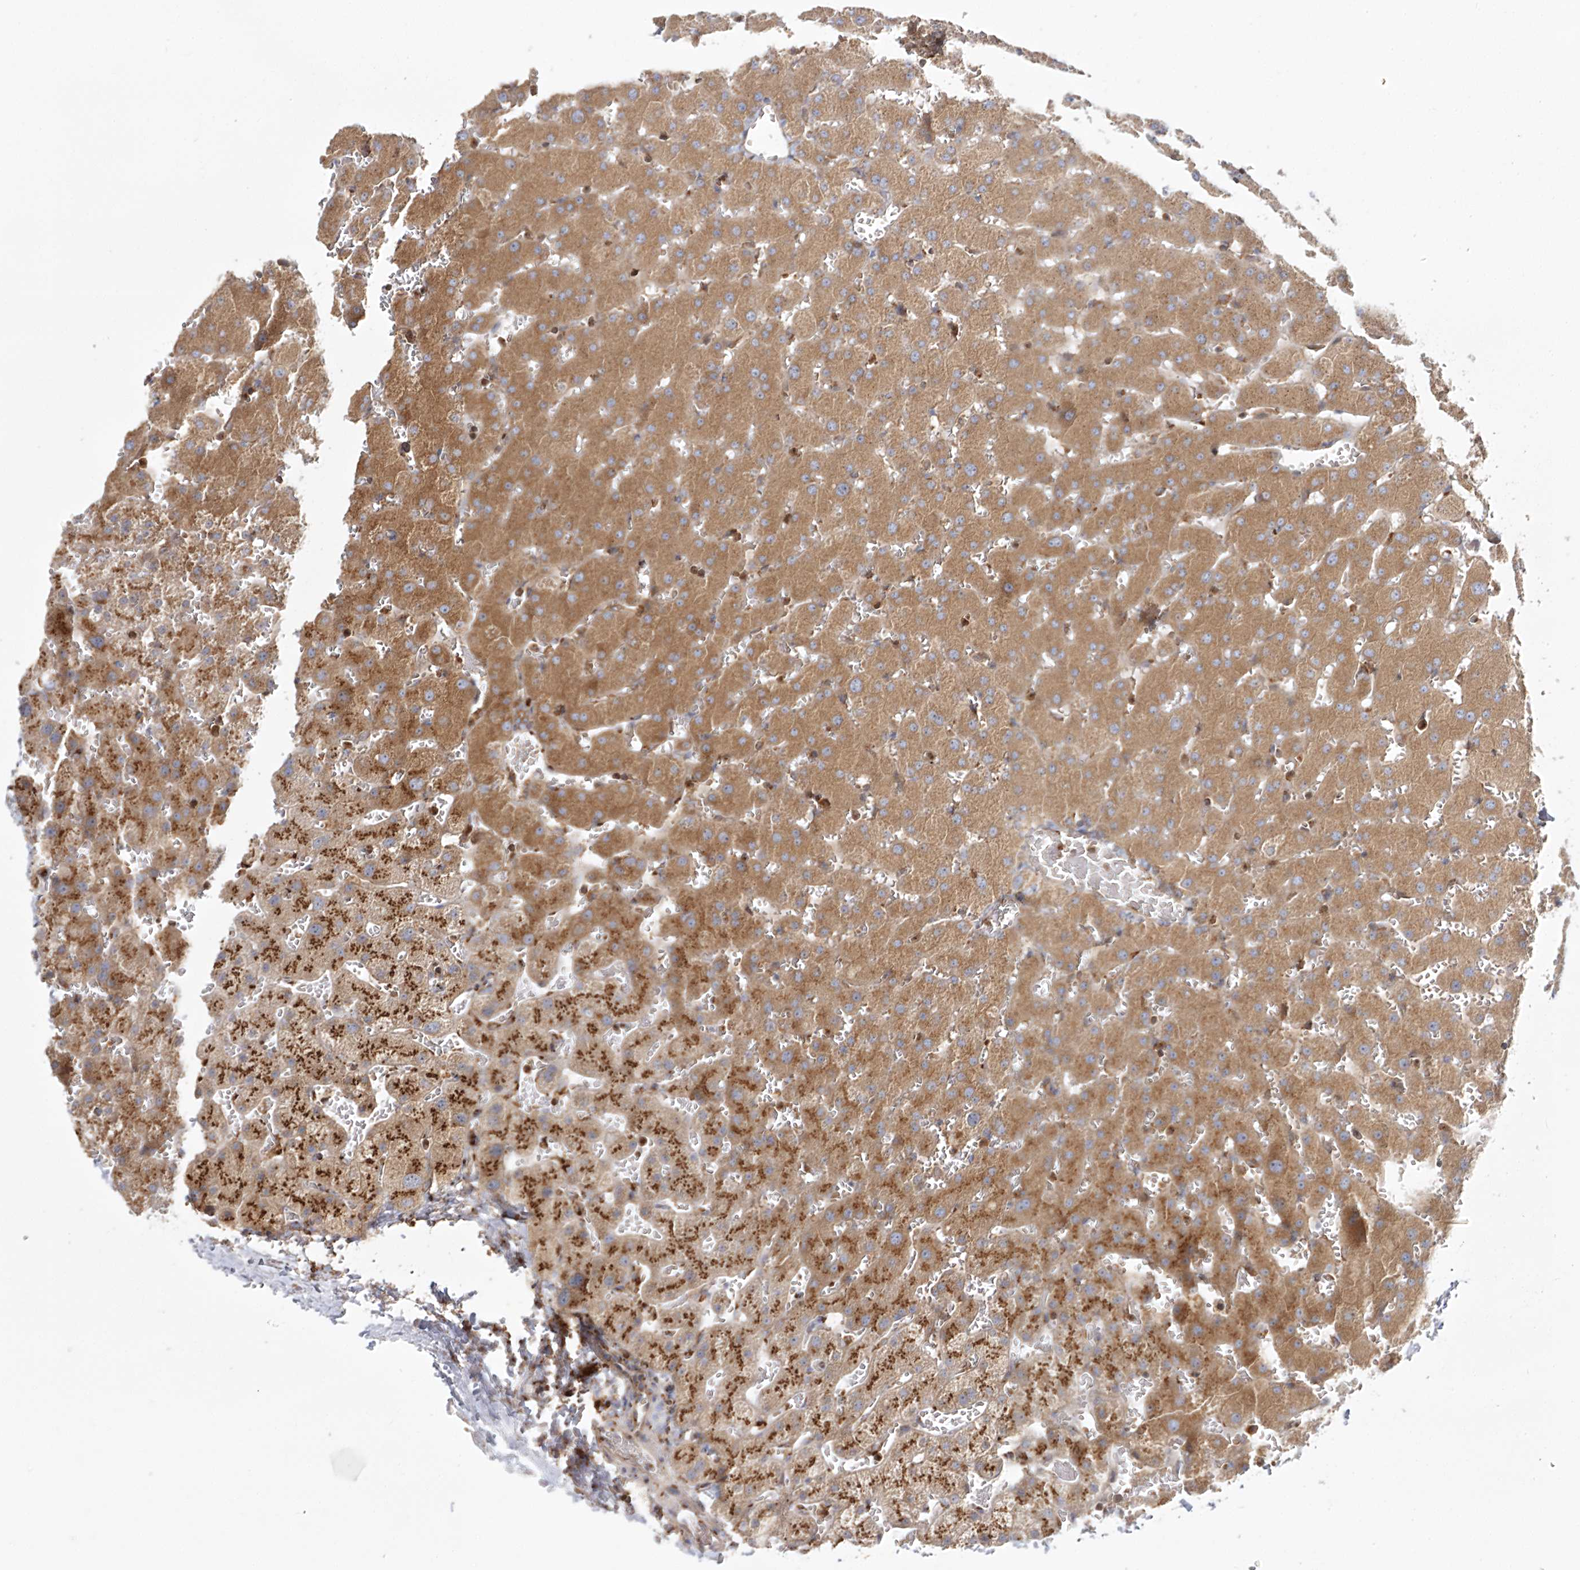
{"staining": {"intensity": "moderate", "quantity": ">75%", "location": "cytoplasmic/membranous"}, "tissue": "liver", "cell_type": "Hepatocytes", "image_type": "normal", "snomed": [{"axis": "morphology", "description": "Normal tissue, NOS"}, {"axis": "topography", "description": "Liver"}], "caption": "Hepatocytes exhibit medium levels of moderate cytoplasmic/membranous positivity in about >75% of cells in benign liver. (DAB IHC, brown staining for protein, blue staining for nuclei).", "gene": "ARCN1", "patient": {"sex": "female", "age": 63}}